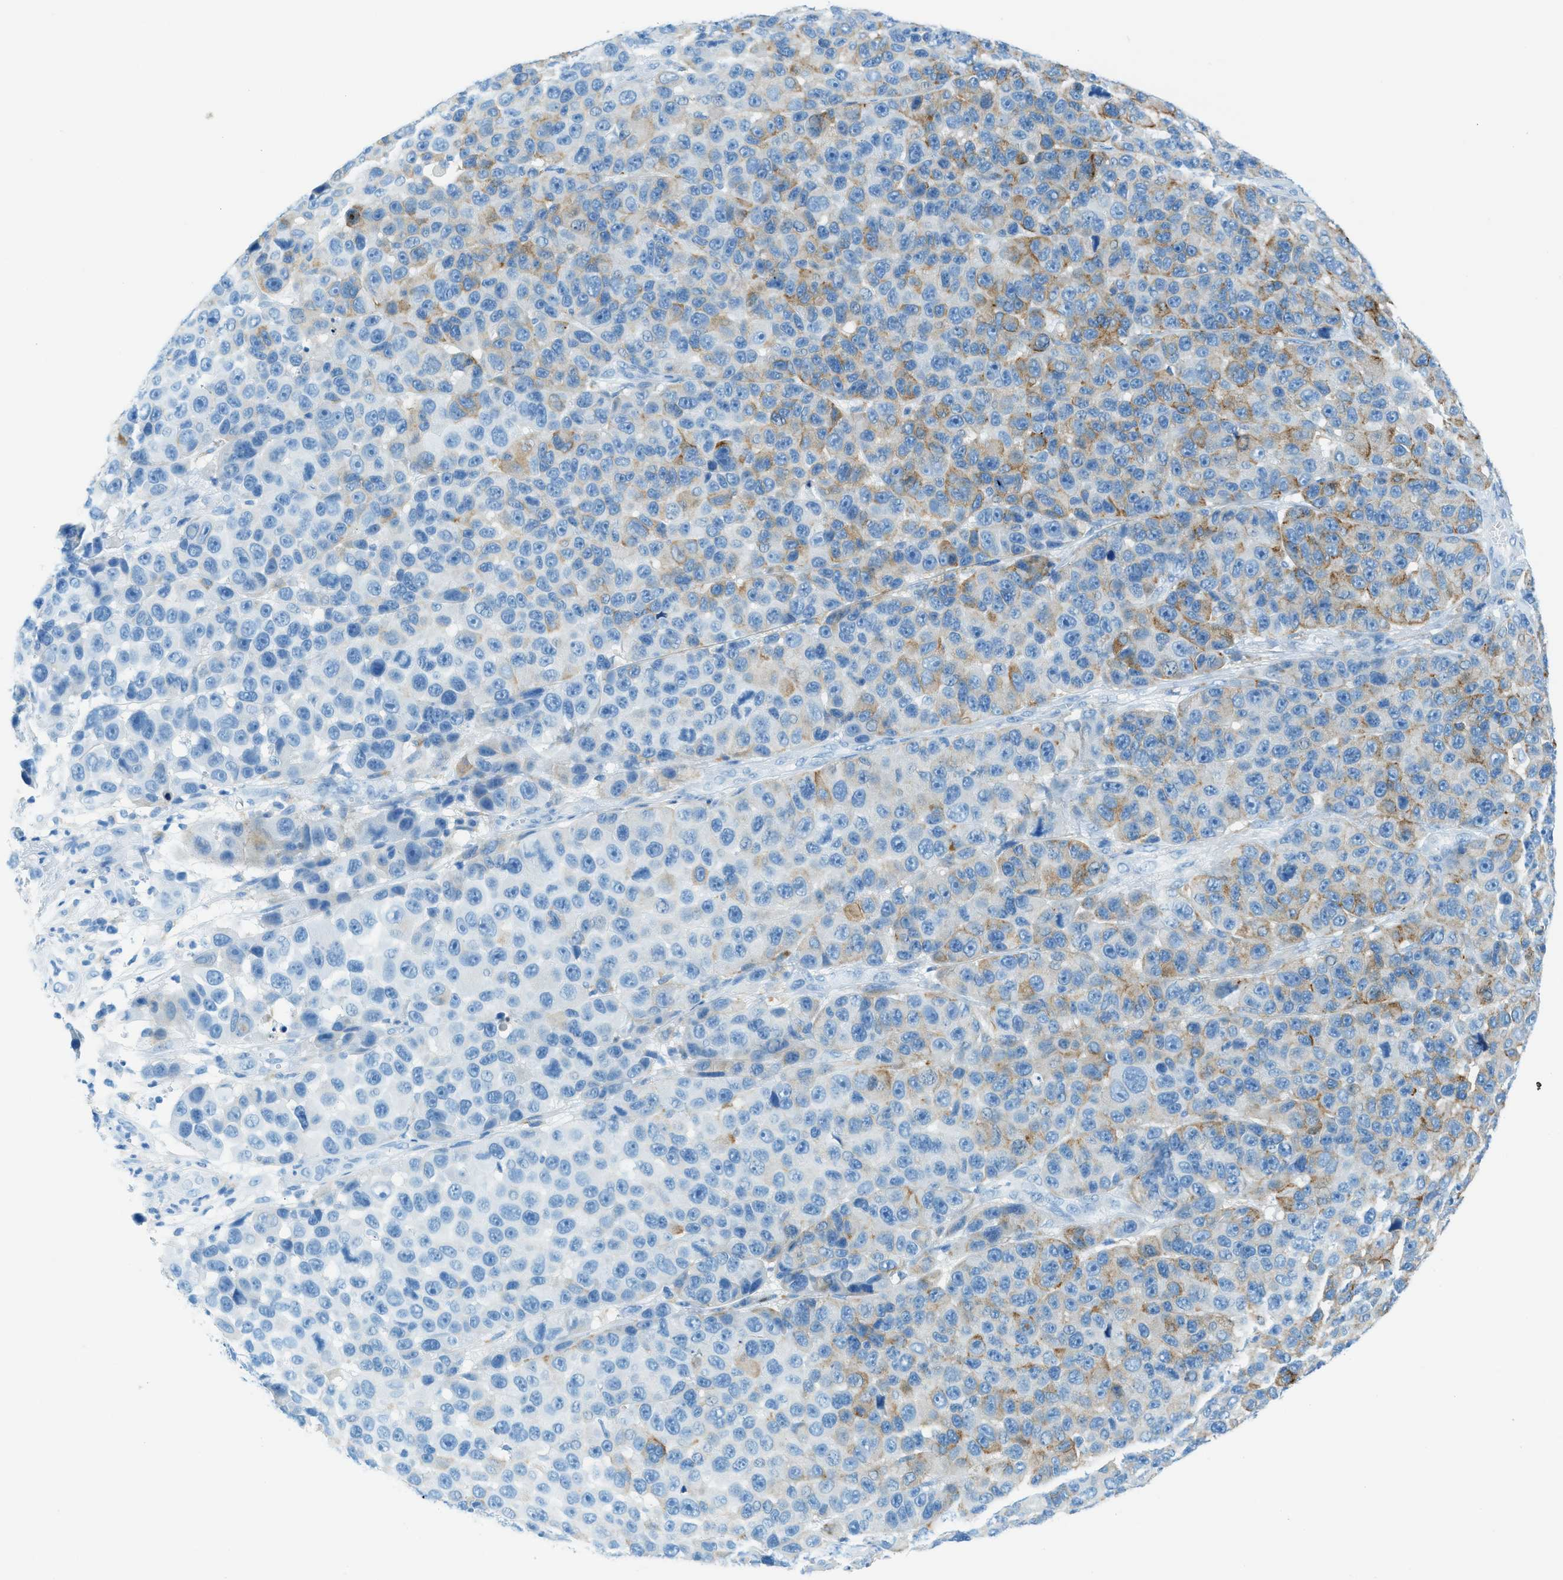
{"staining": {"intensity": "moderate", "quantity": "<25%", "location": "cytoplasmic/membranous"}, "tissue": "melanoma", "cell_type": "Tumor cells", "image_type": "cancer", "snomed": [{"axis": "morphology", "description": "Malignant melanoma, NOS"}, {"axis": "topography", "description": "Skin"}], "caption": "A brown stain highlights moderate cytoplasmic/membranous staining of a protein in human melanoma tumor cells.", "gene": "C21orf62", "patient": {"sex": "male", "age": 53}}